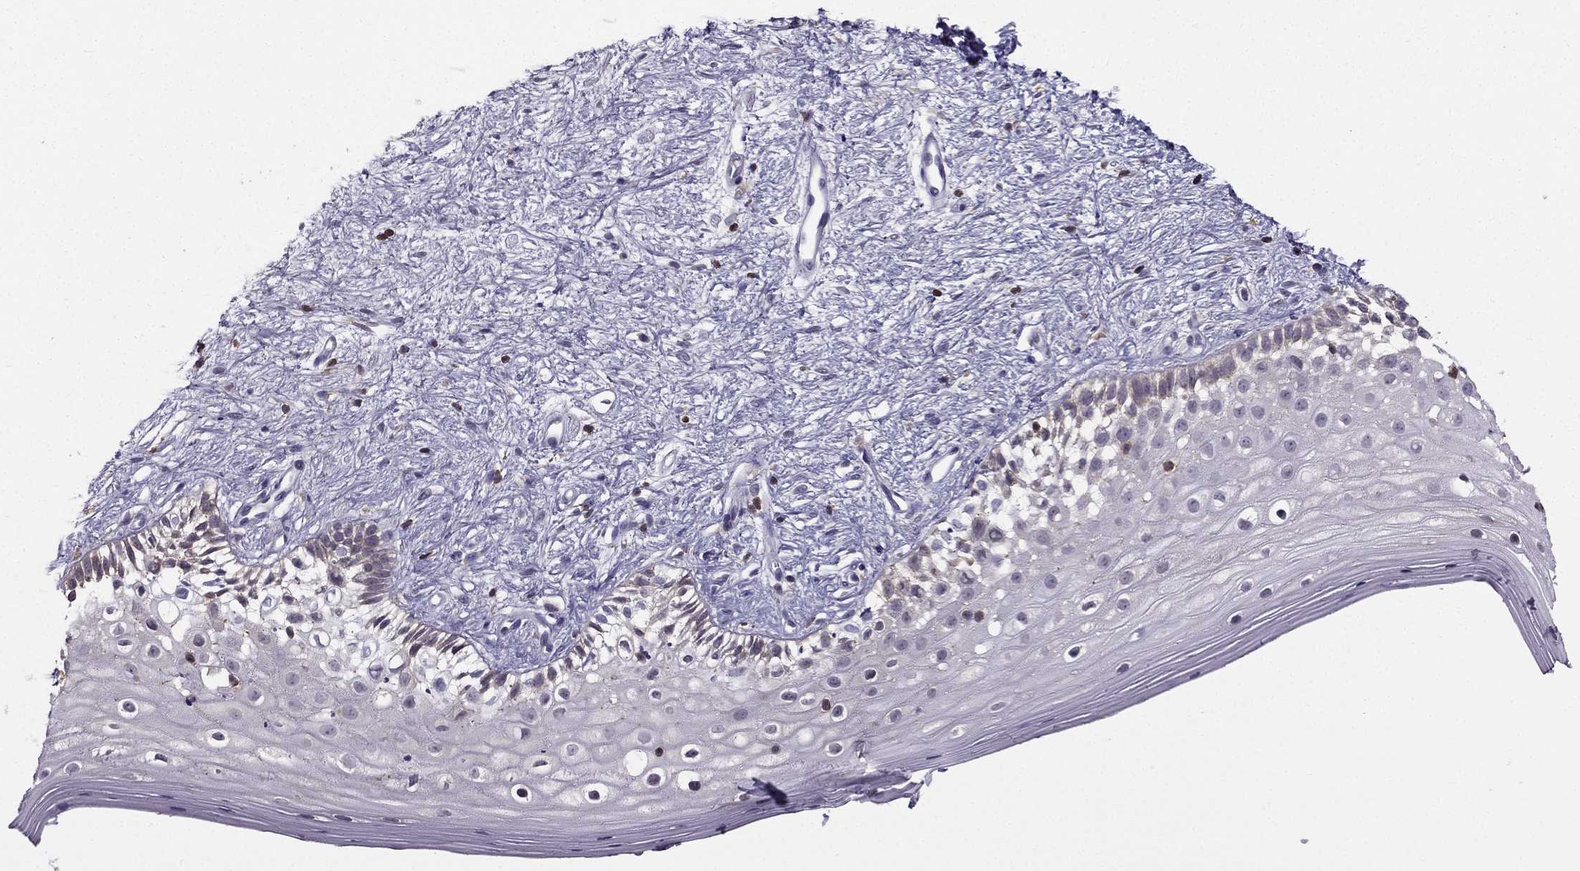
{"staining": {"intensity": "negative", "quantity": "none", "location": "none"}, "tissue": "vagina", "cell_type": "Squamous epithelial cells", "image_type": "normal", "snomed": [{"axis": "morphology", "description": "Normal tissue, NOS"}, {"axis": "topography", "description": "Vagina"}], "caption": "IHC photomicrograph of benign vagina: human vagina stained with DAB (3,3'-diaminobenzidine) reveals no significant protein expression in squamous epithelial cells. Brightfield microscopy of immunohistochemistry (IHC) stained with DAB (brown) and hematoxylin (blue), captured at high magnification.", "gene": "CCK", "patient": {"sex": "female", "age": 47}}